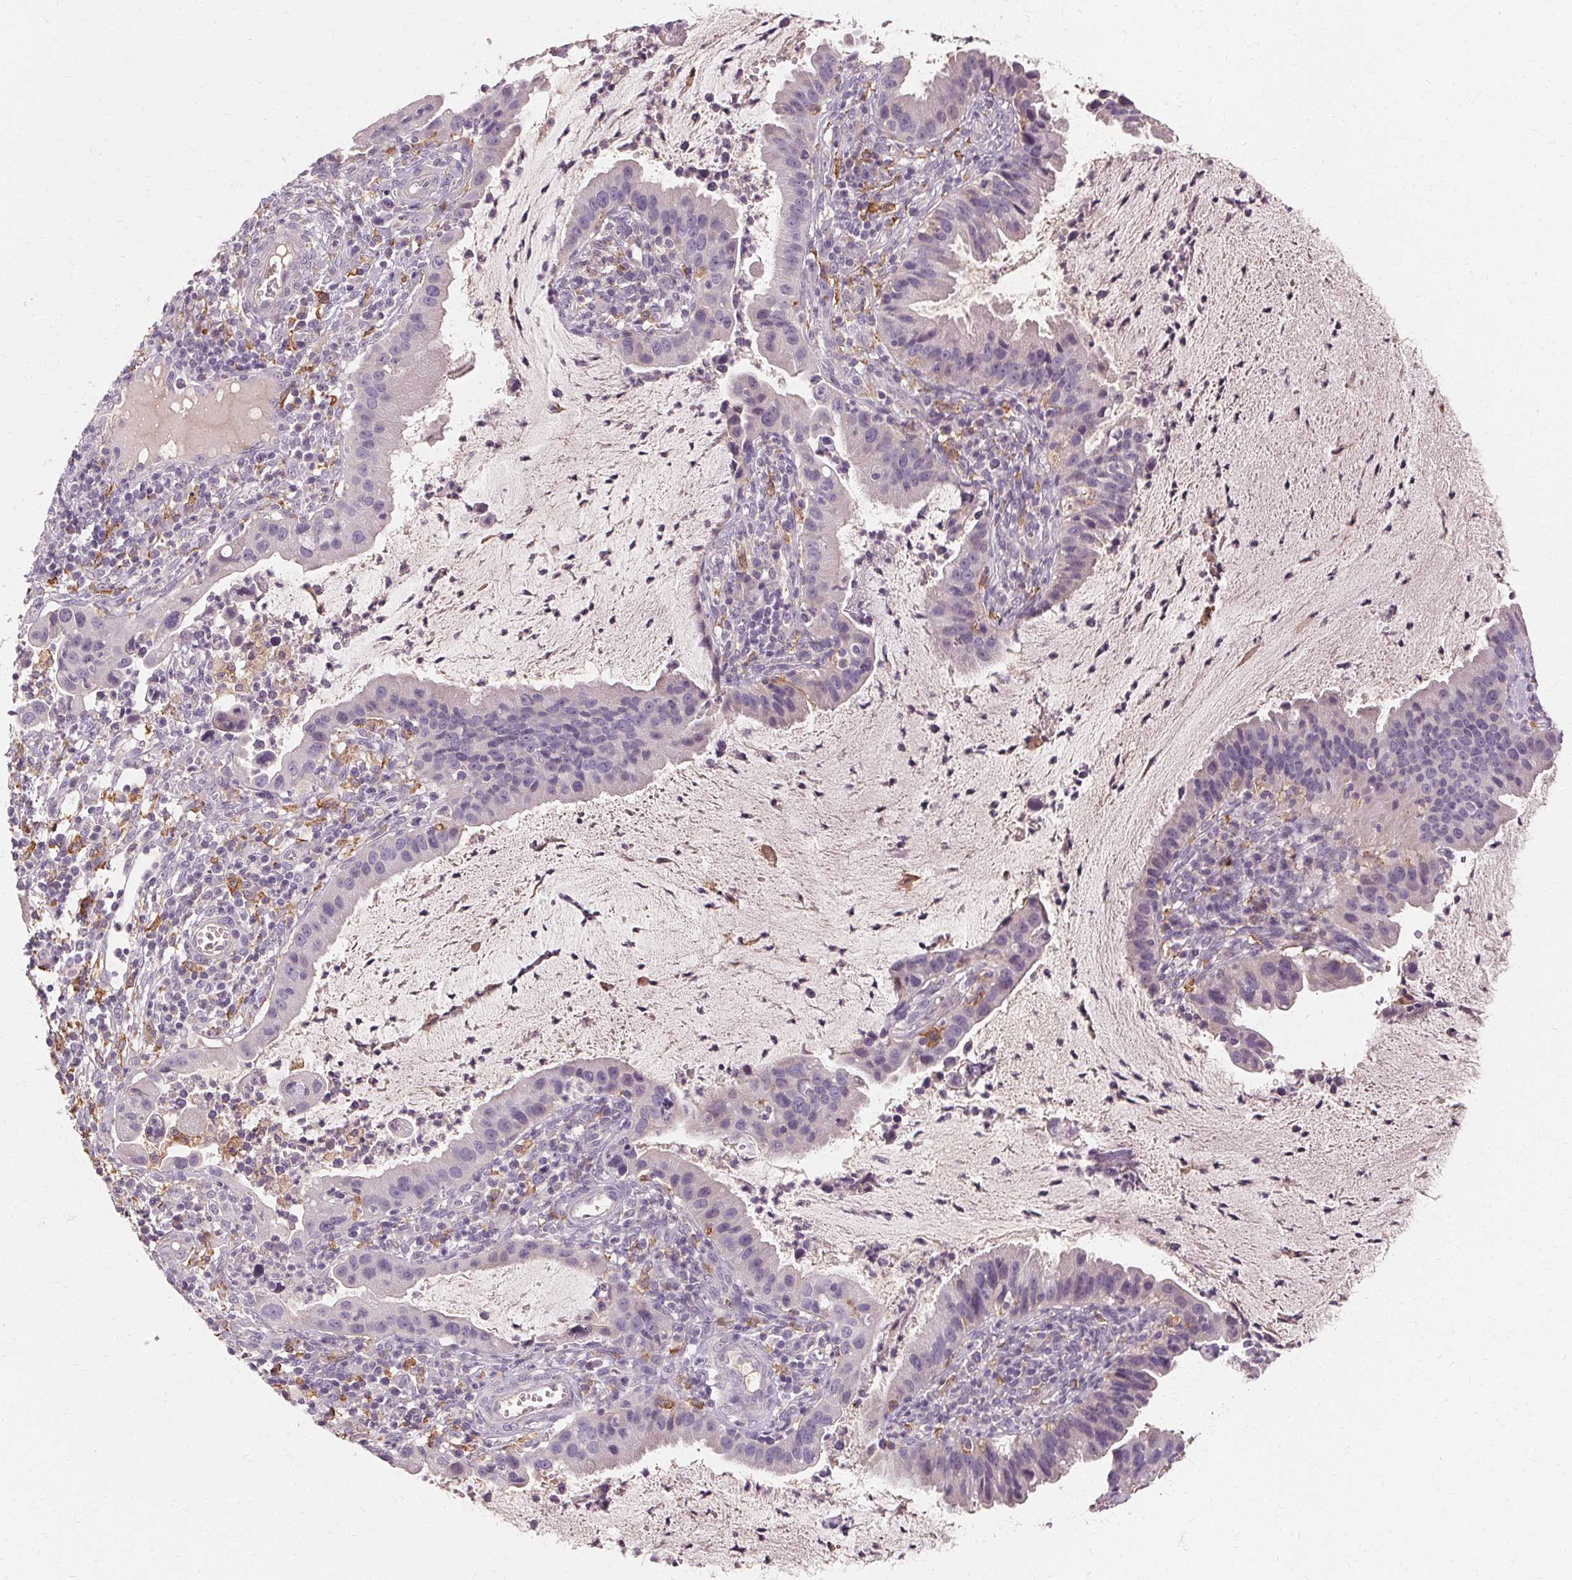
{"staining": {"intensity": "negative", "quantity": "none", "location": "none"}, "tissue": "cervical cancer", "cell_type": "Tumor cells", "image_type": "cancer", "snomed": [{"axis": "morphology", "description": "Adenocarcinoma, NOS"}, {"axis": "topography", "description": "Cervix"}], "caption": "Cervical cancer was stained to show a protein in brown. There is no significant positivity in tumor cells.", "gene": "IFNGR1", "patient": {"sex": "female", "age": 34}}